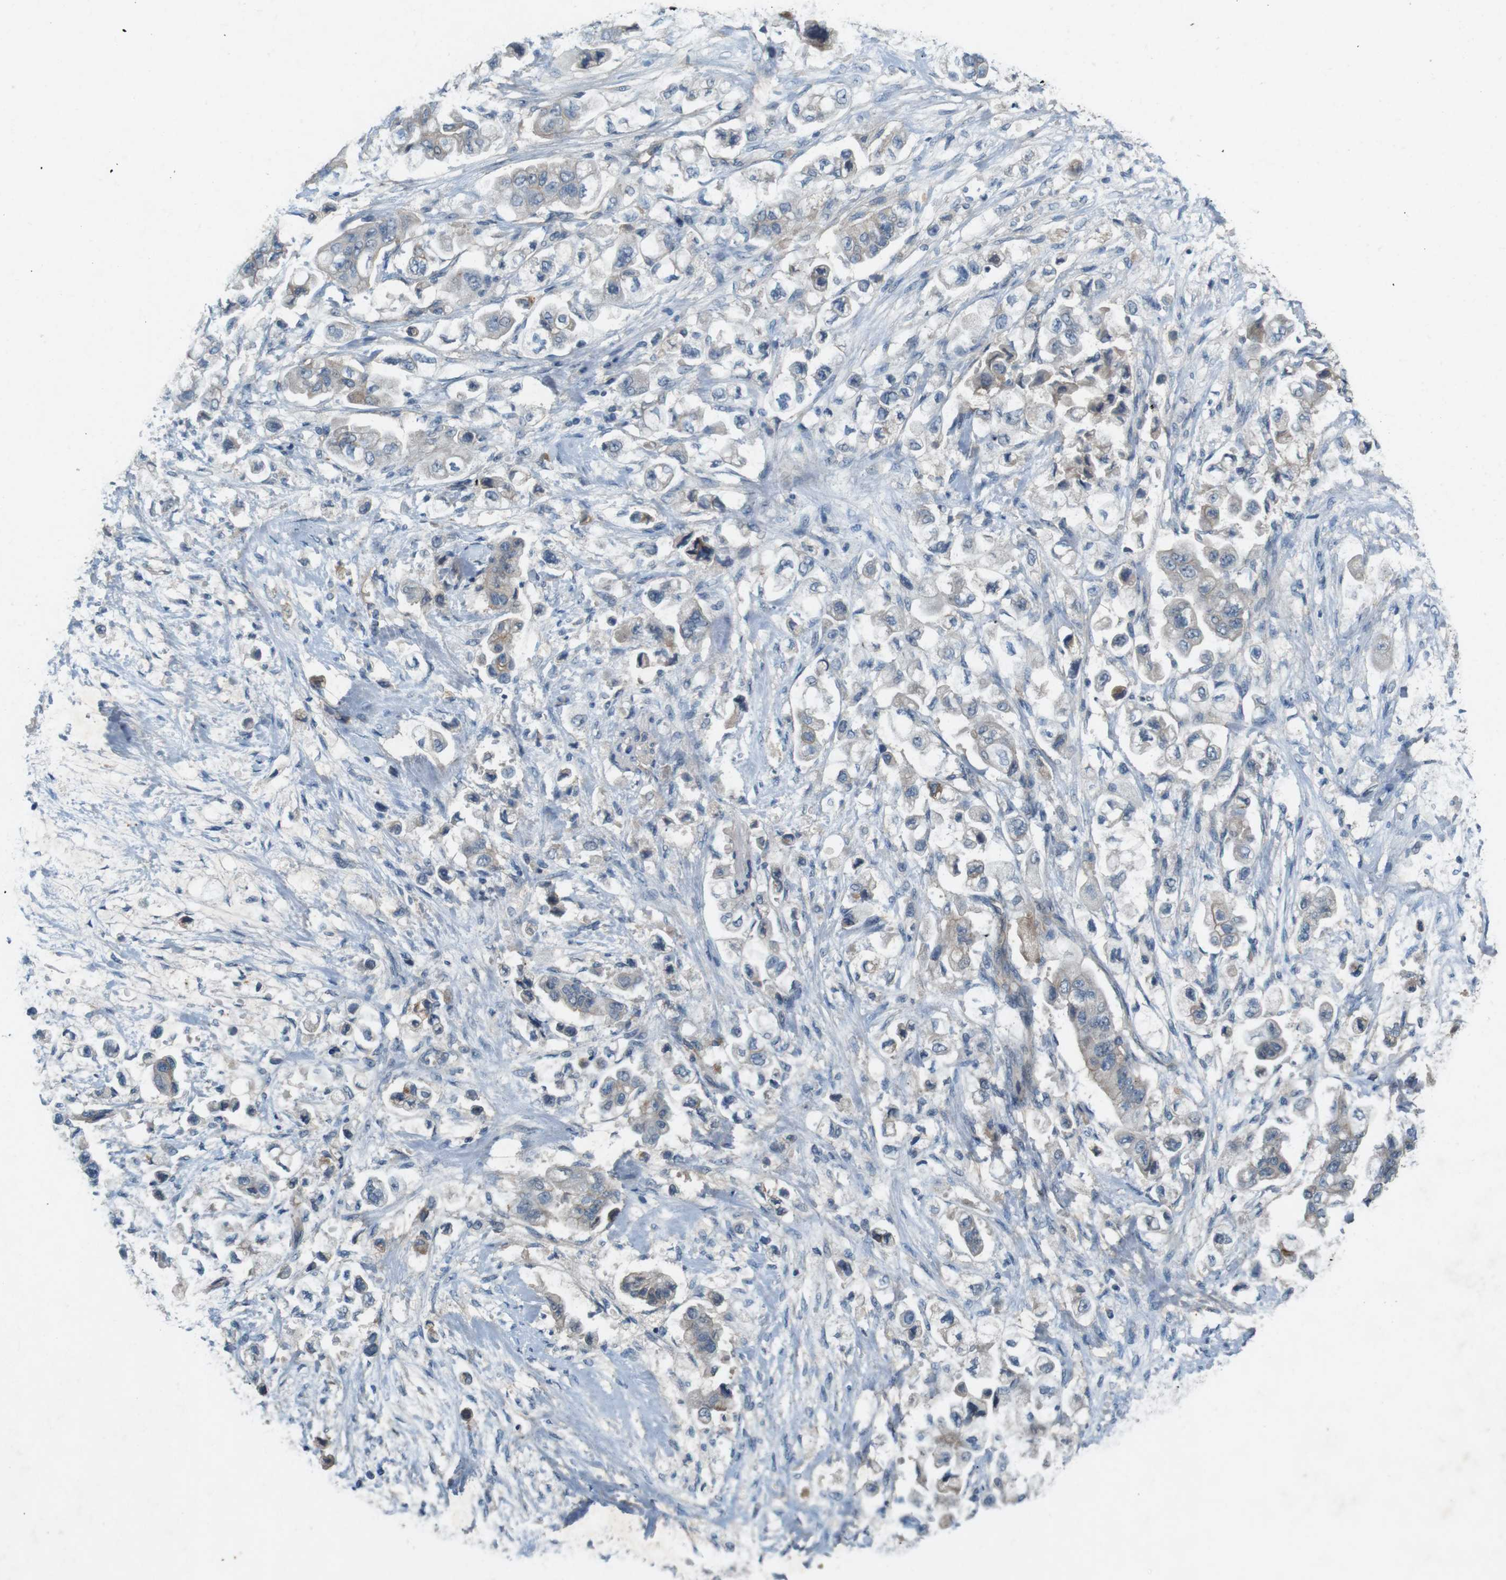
{"staining": {"intensity": "weak", "quantity": "<25%", "location": "cytoplasmic/membranous"}, "tissue": "stomach cancer", "cell_type": "Tumor cells", "image_type": "cancer", "snomed": [{"axis": "morphology", "description": "Adenocarcinoma, NOS"}, {"axis": "topography", "description": "Stomach"}], "caption": "Immunohistochemical staining of human stomach cancer shows no significant expression in tumor cells. The staining was performed using DAB (3,3'-diaminobenzidine) to visualize the protein expression in brown, while the nuclei were stained in blue with hematoxylin (Magnification: 20x).", "gene": "PVR", "patient": {"sex": "male", "age": 62}}